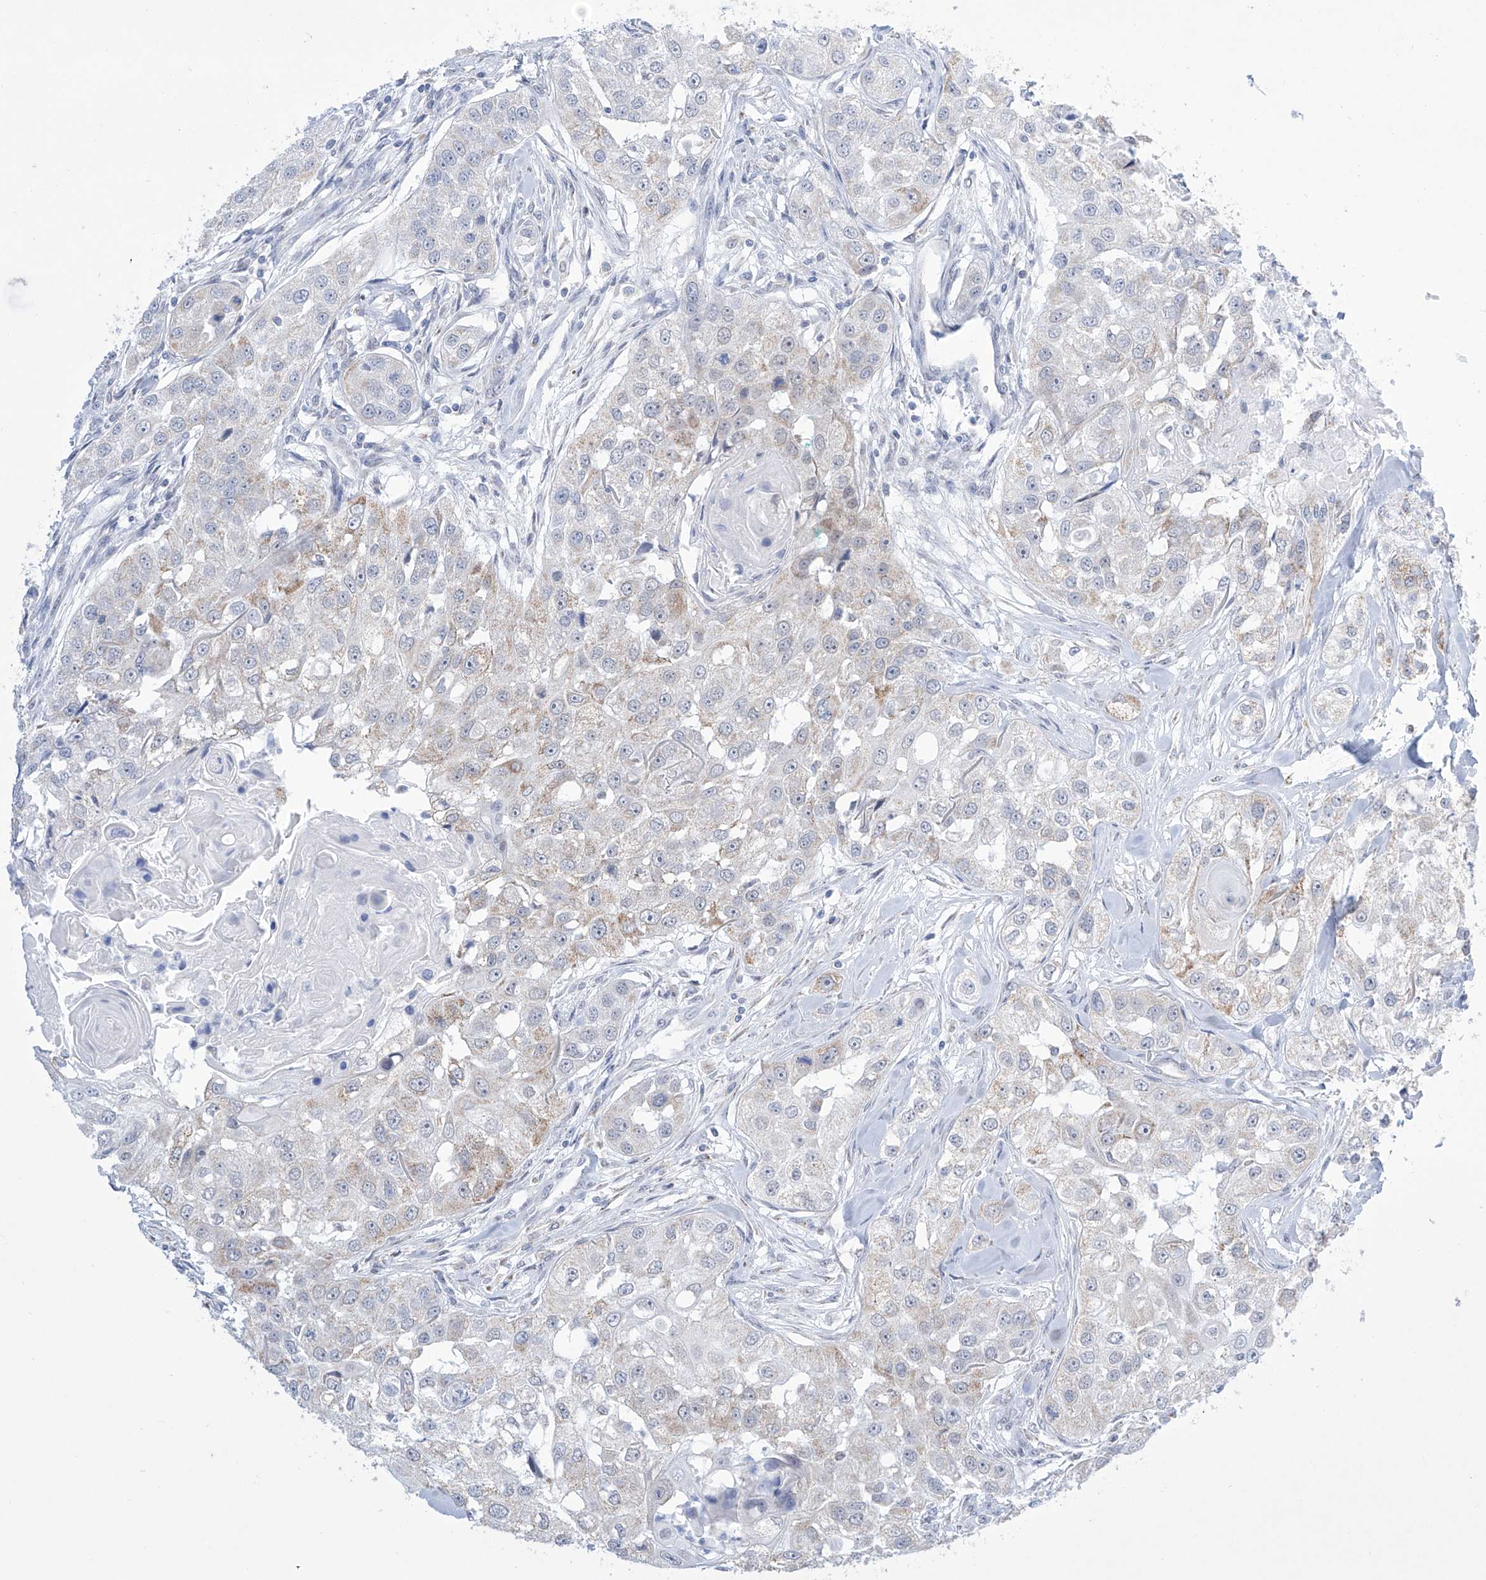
{"staining": {"intensity": "moderate", "quantity": "<25%", "location": "cytoplasmic/membranous"}, "tissue": "head and neck cancer", "cell_type": "Tumor cells", "image_type": "cancer", "snomed": [{"axis": "morphology", "description": "Normal tissue, NOS"}, {"axis": "morphology", "description": "Squamous cell carcinoma, NOS"}, {"axis": "topography", "description": "Skeletal muscle"}, {"axis": "topography", "description": "Head-Neck"}], "caption": "Immunohistochemical staining of head and neck cancer exhibits low levels of moderate cytoplasmic/membranous protein staining in about <25% of tumor cells.", "gene": "ALDH6A1", "patient": {"sex": "male", "age": 51}}